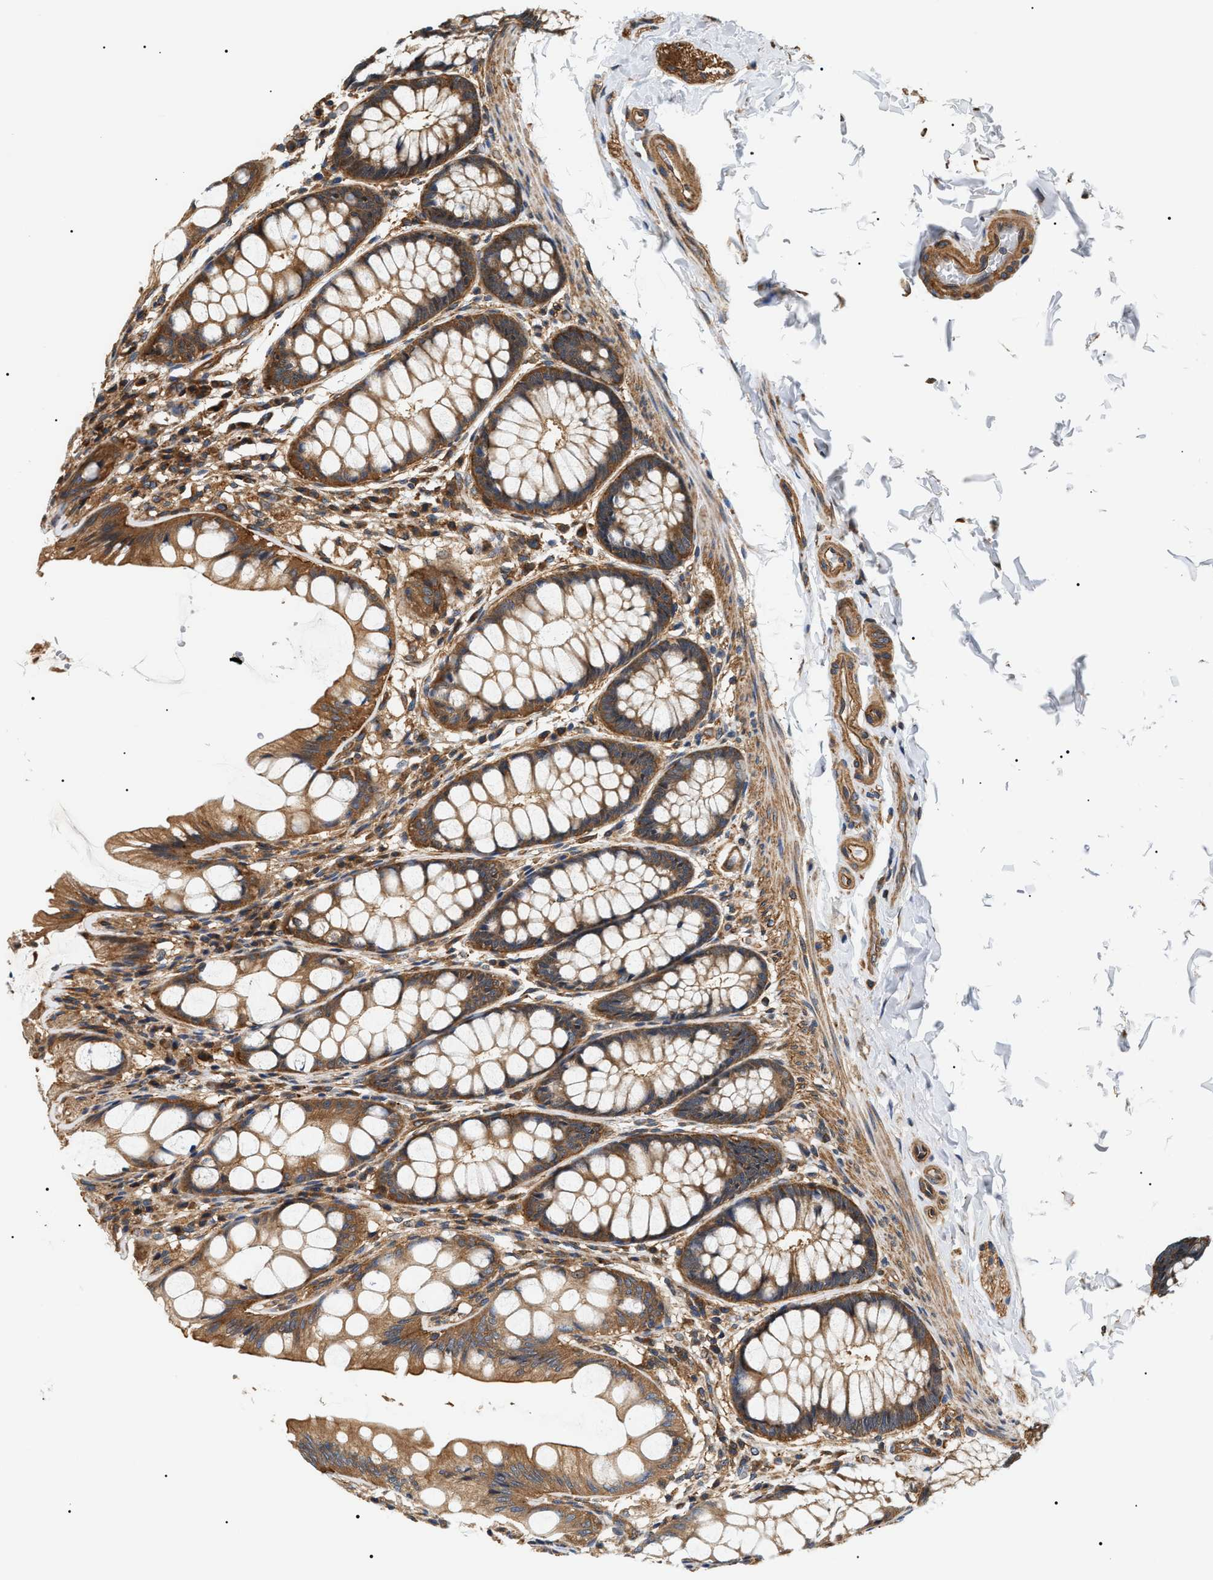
{"staining": {"intensity": "moderate", "quantity": ">75%", "location": "cytoplasmic/membranous"}, "tissue": "colon", "cell_type": "Endothelial cells", "image_type": "normal", "snomed": [{"axis": "morphology", "description": "Normal tissue, NOS"}, {"axis": "topography", "description": "Colon"}], "caption": "Immunohistochemical staining of benign human colon shows moderate cytoplasmic/membranous protein positivity in approximately >75% of endothelial cells.", "gene": "SH3GLB2", "patient": {"sex": "male", "age": 47}}